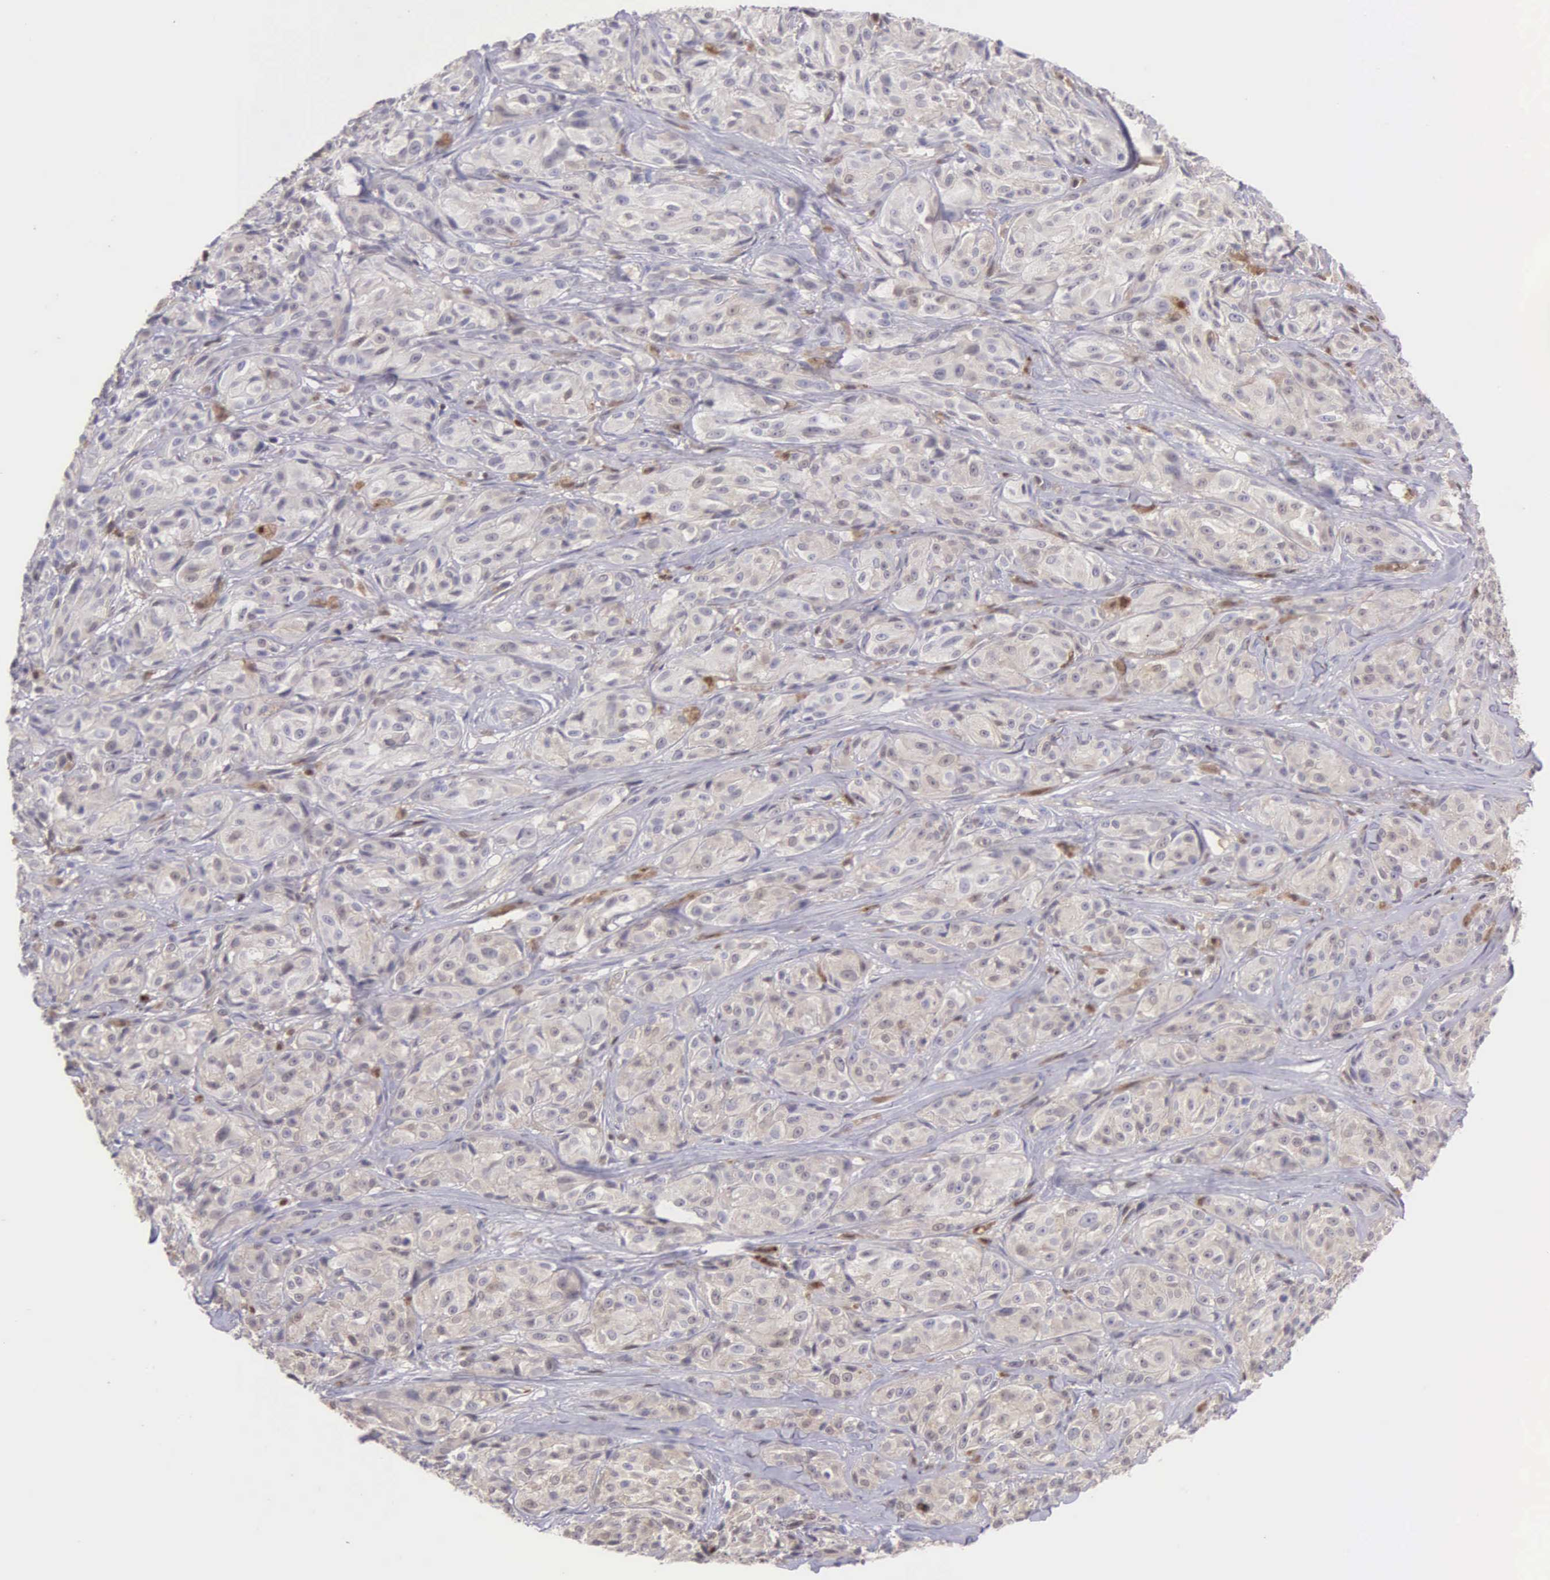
{"staining": {"intensity": "negative", "quantity": "none", "location": "none"}, "tissue": "melanoma", "cell_type": "Tumor cells", "image_type": "cancer", "snomed": [{"axis": "morphology", "description": "Malignant melanoma, NOS"}, {"axis": "topography", "description": "Skin"}], "caption": "An image of human malignant melanoma is negative for staining in tumor cells. The staining was performed using DAB (3,3'-diaminobenzidine) to visualize the protein expression in brown, while the nuclei were stained in blue with hematoxylin (Magnification: 20x).", "gene": "BID", "patient": {"sex": "male", "age": 56}}